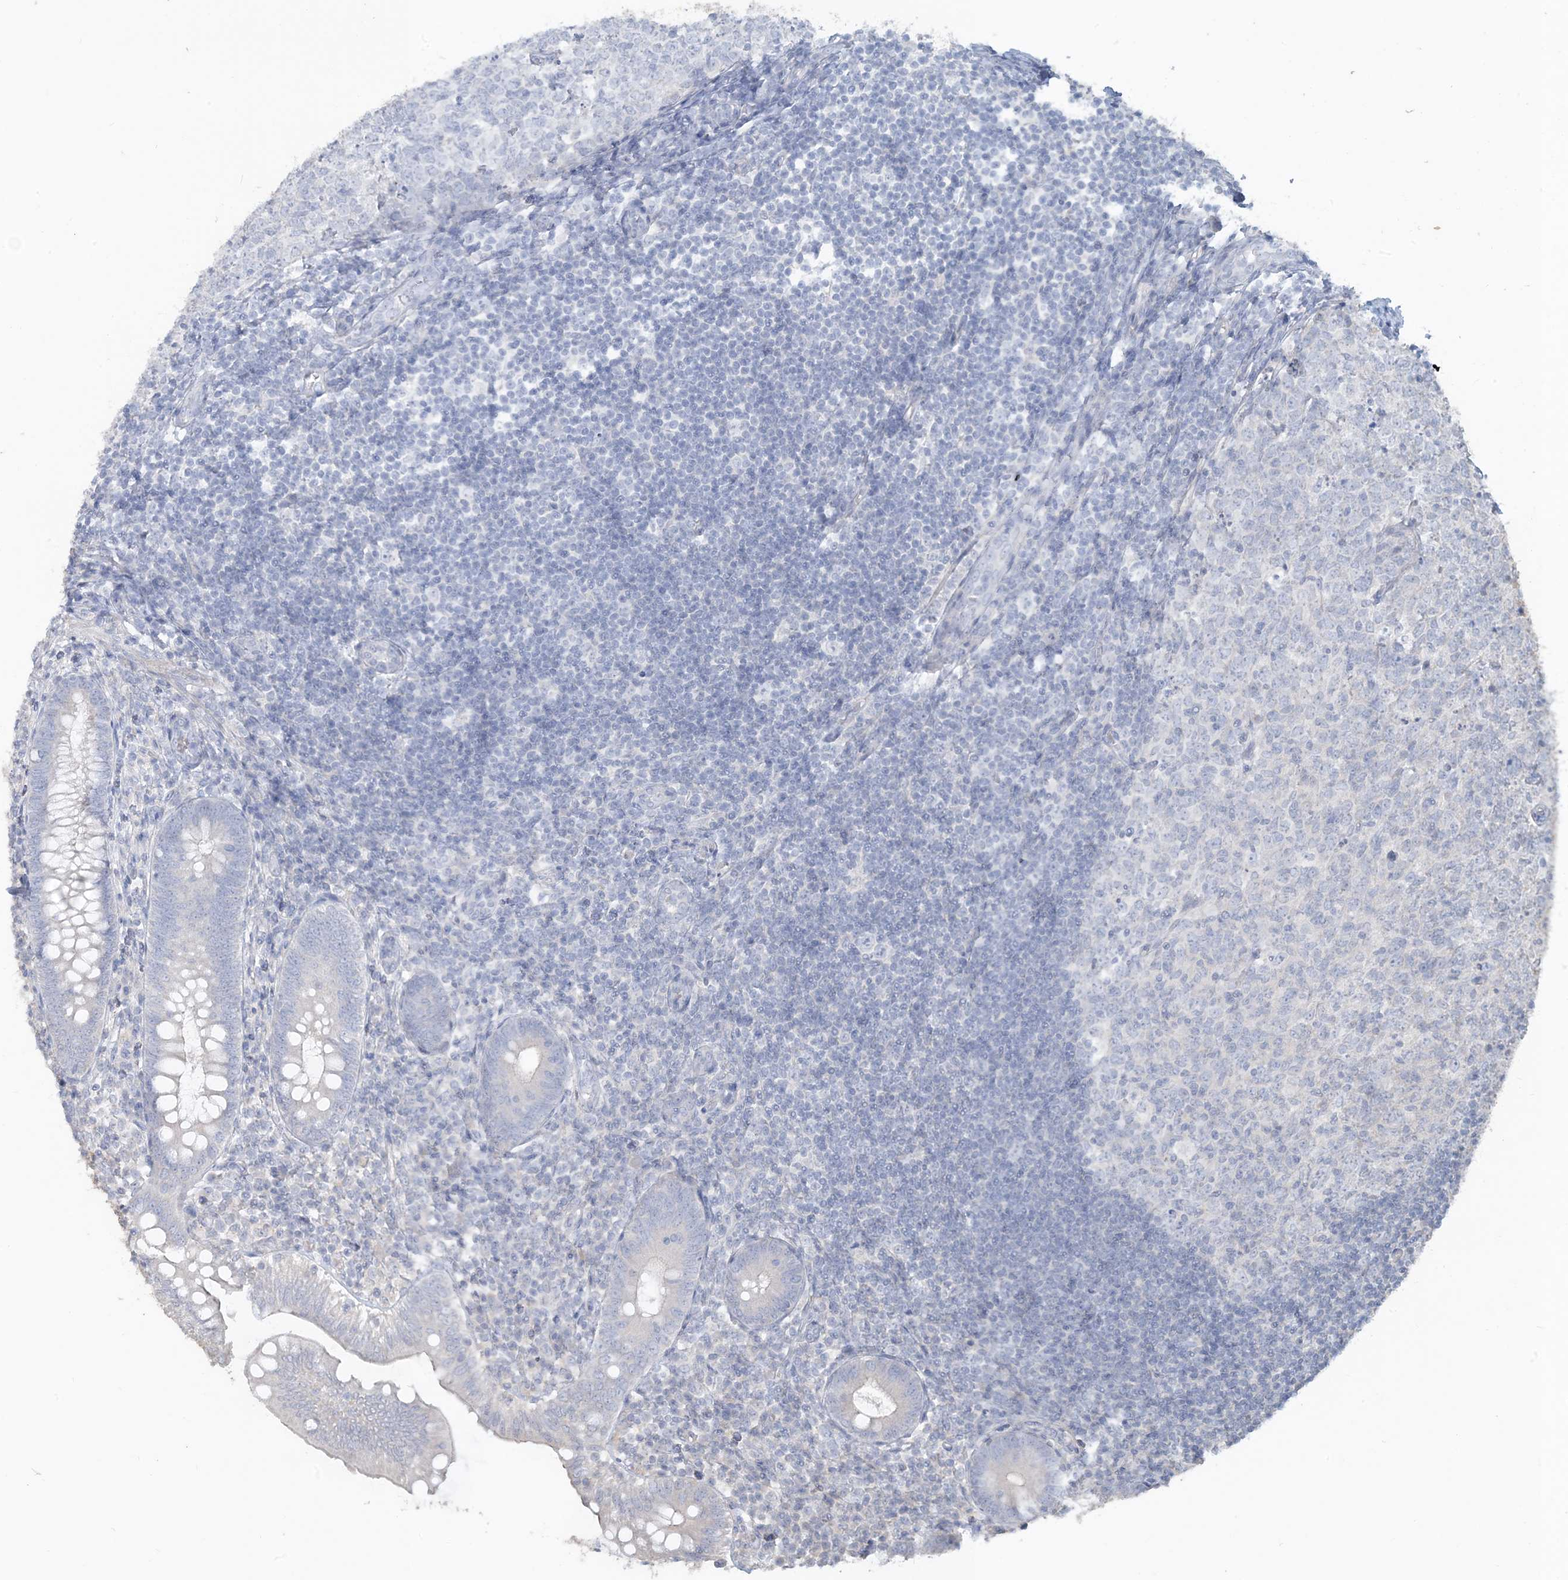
{"staining": {"intensity": "negative", "quantity": "none", "location": "none"}, "tissue": "appendix", "cell_type": "Glandular cells", "image_type": "normal", "snomed": [{"axis": "morphology", "description": "Normal tissue, NOS"}, {"axis": "topography", "description": "Appendix"}], "caption": "Human appendix stained for a protein using immunohistochemistry demonstrates no expression in glandular cells.", "gene": "NPHS2", "patient": {"sex": "male", "age": 14}}